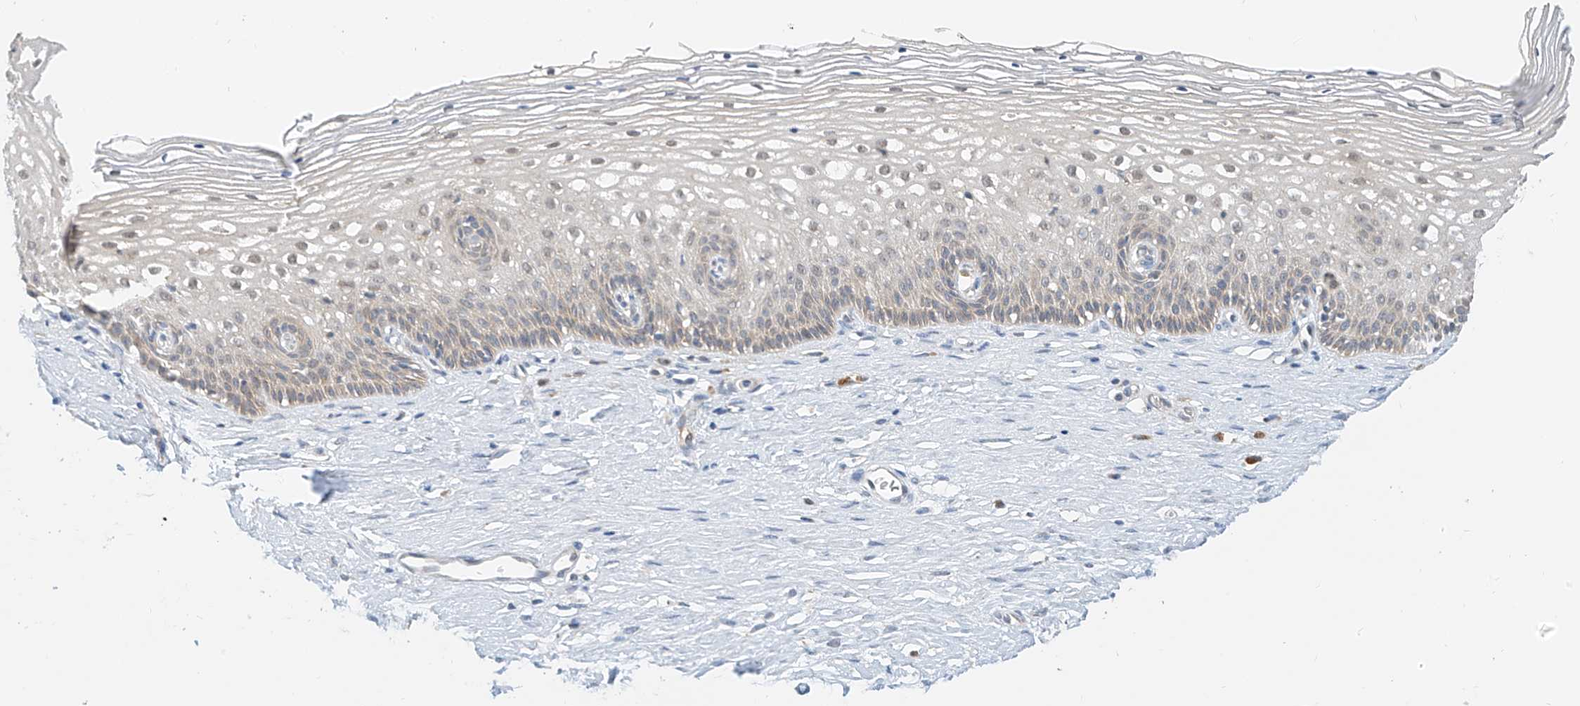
{"staining": {"intensity": "moderate", "quantity": "25%-75%", "location": "cytoplasmic/membranous"}, "tissue": "cervix", "cell_type": "Glandular cells", "image_type": "normal", "snomed": [{"axis": "morphology", "description": "Normal tissue, NOS"}, {"axis": "topography", "description": "Cervix"}], "caption": "Immunohistochemical staining of unremarkable human cervix exhibits medium levels of moderate cytoplasmic/membranous expression in approximately 25%-75% of glandular cells.", "gene": "PPA2", "patient": {"sex": "female", "age": 33}}